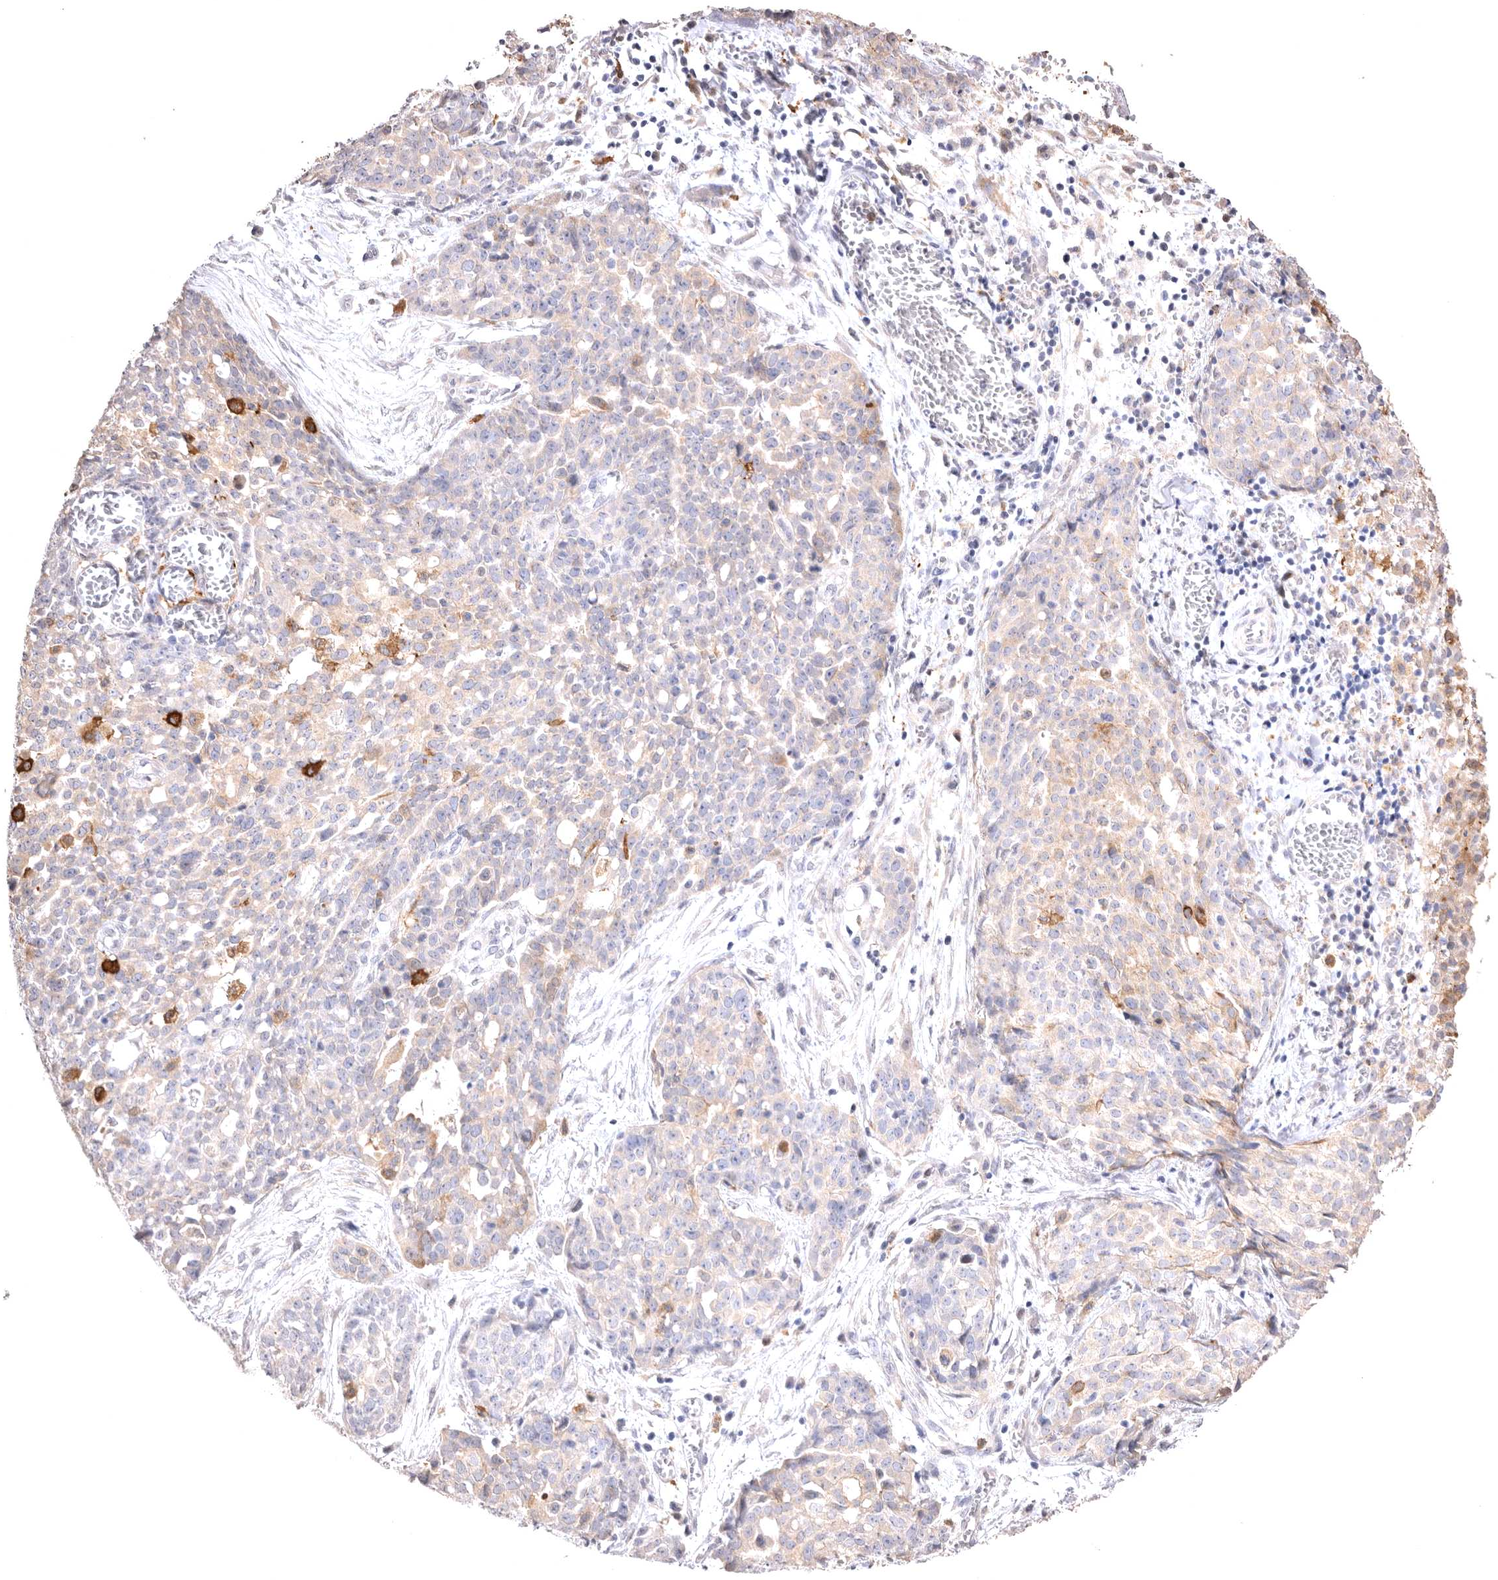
{"staining": {"intensity": "weak", "quantity": "<25%", "location": "cytoplasmic/membranous"}, "tissue": "ovarian cancer", "cell_type": "Tumor cells", "image_type": "cancer", "snomed": [{"axis": "morphology", "description": "Cystadenocarcinoma, serous, NOS"}, {"axis": "topography", "description": "Soft tissue"}, {"axis": "topography", "description": "Ovary"}], "caption": "High power microscopy micrograph of an immunohistochemistry (IHC) micrograph of ovarian cancer (serous cystadenocarcinoma), revealing no significant expression in tumor cells.", "gene": "VPS45", "patient": {"sex": "female", "age": 57}}